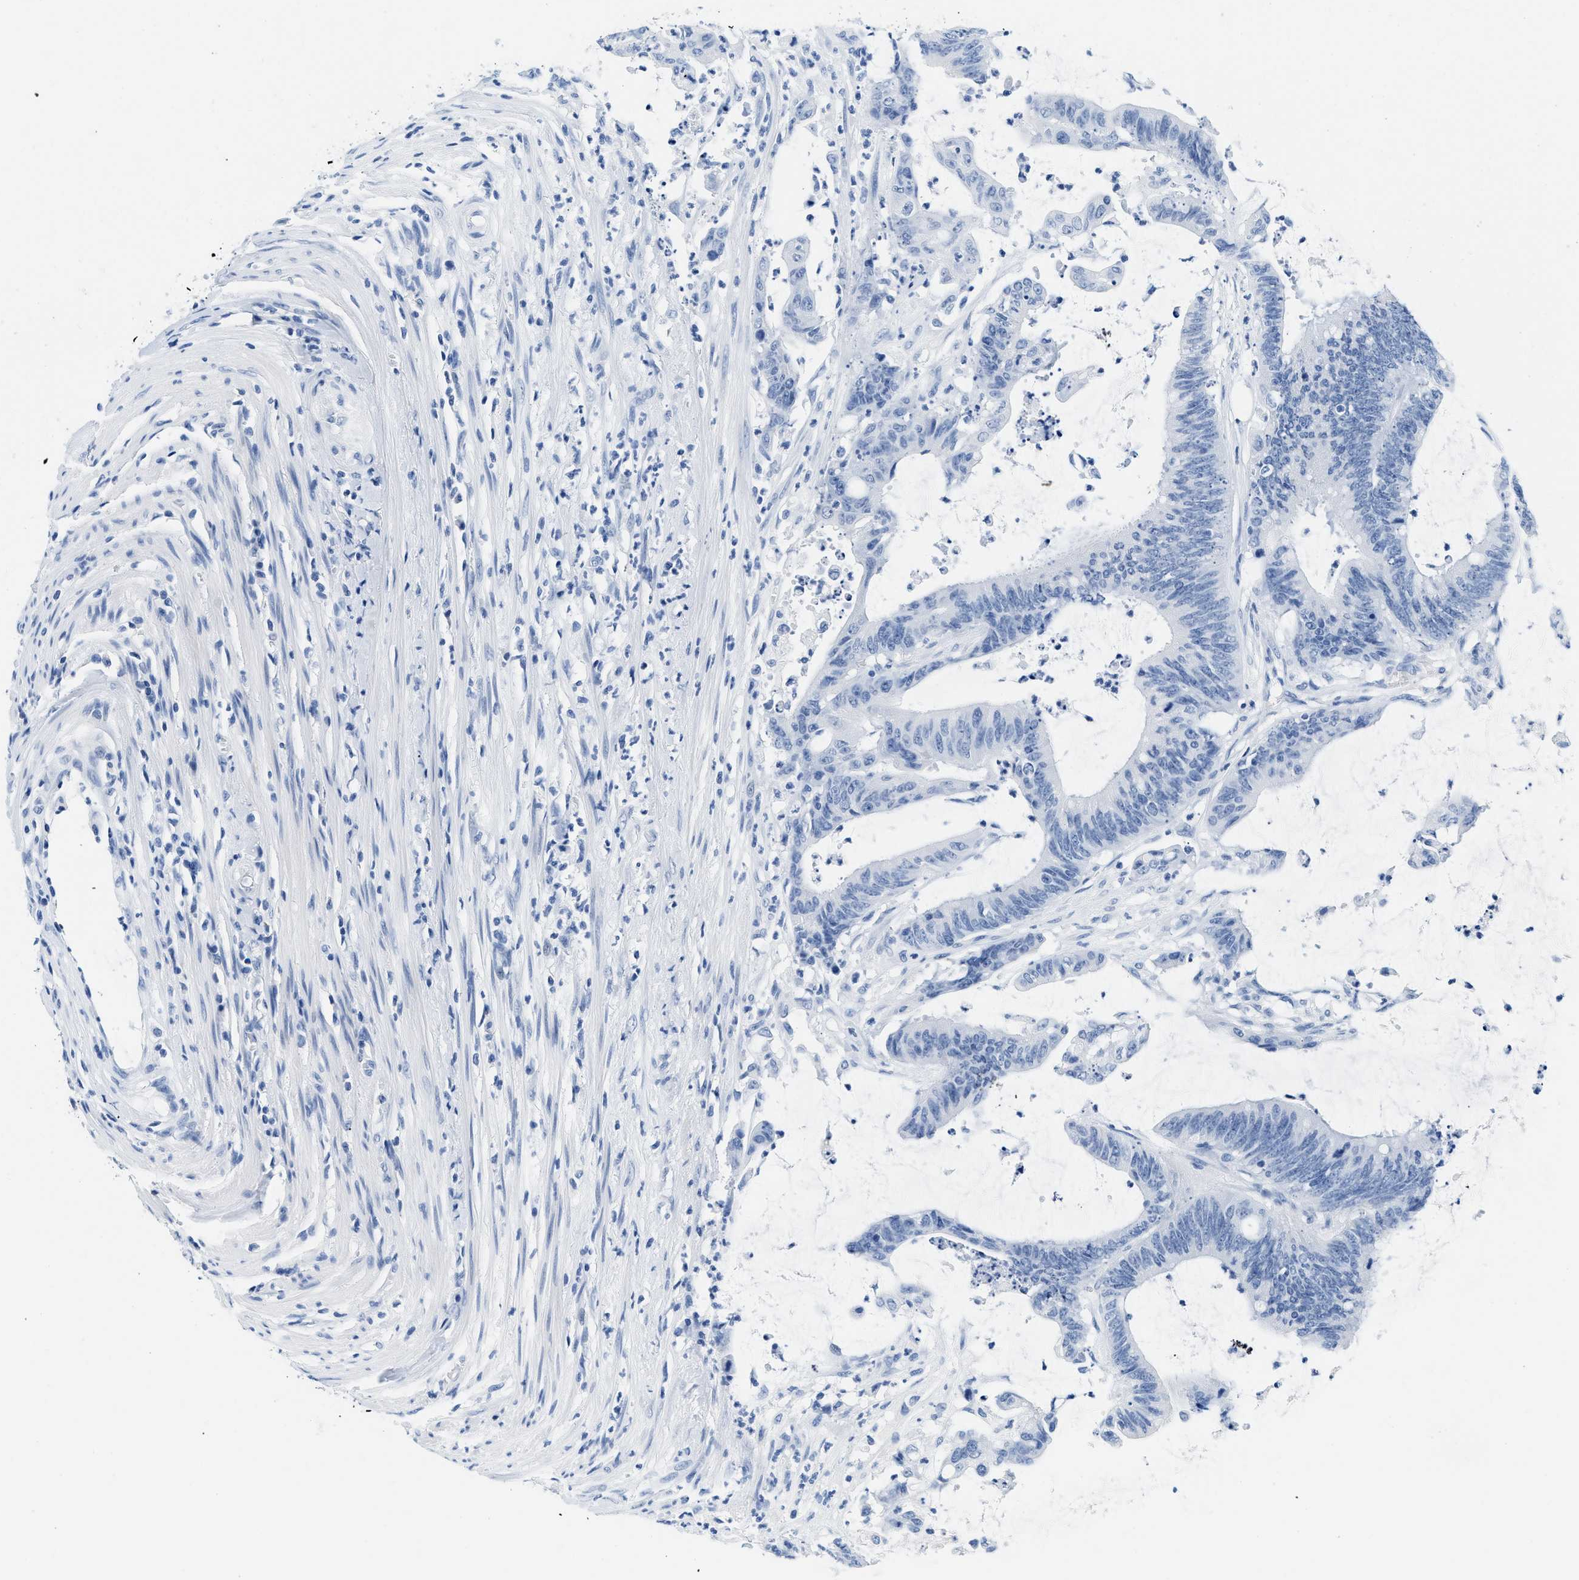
{"staining": {"intensity": "negative", "quantity": "none", "location": "none"}, "tissue": "colorectal cancer", "cell_type": "Tumor cells", "image_type": "cancer", "snomed": [{"axis": "morphology", "description": "Adenocarcinoma, NOS"}, {"axis": "topography", "description": "Rectum"}], "caption": "A micrograph of human colorectal adenocarcinoma is negative for staining in tumor cells. (DAB immunohistochemistry with hematoxylin counter stain).", "gene": "GSN", "patient": {"sex": "female", "age": 66}}